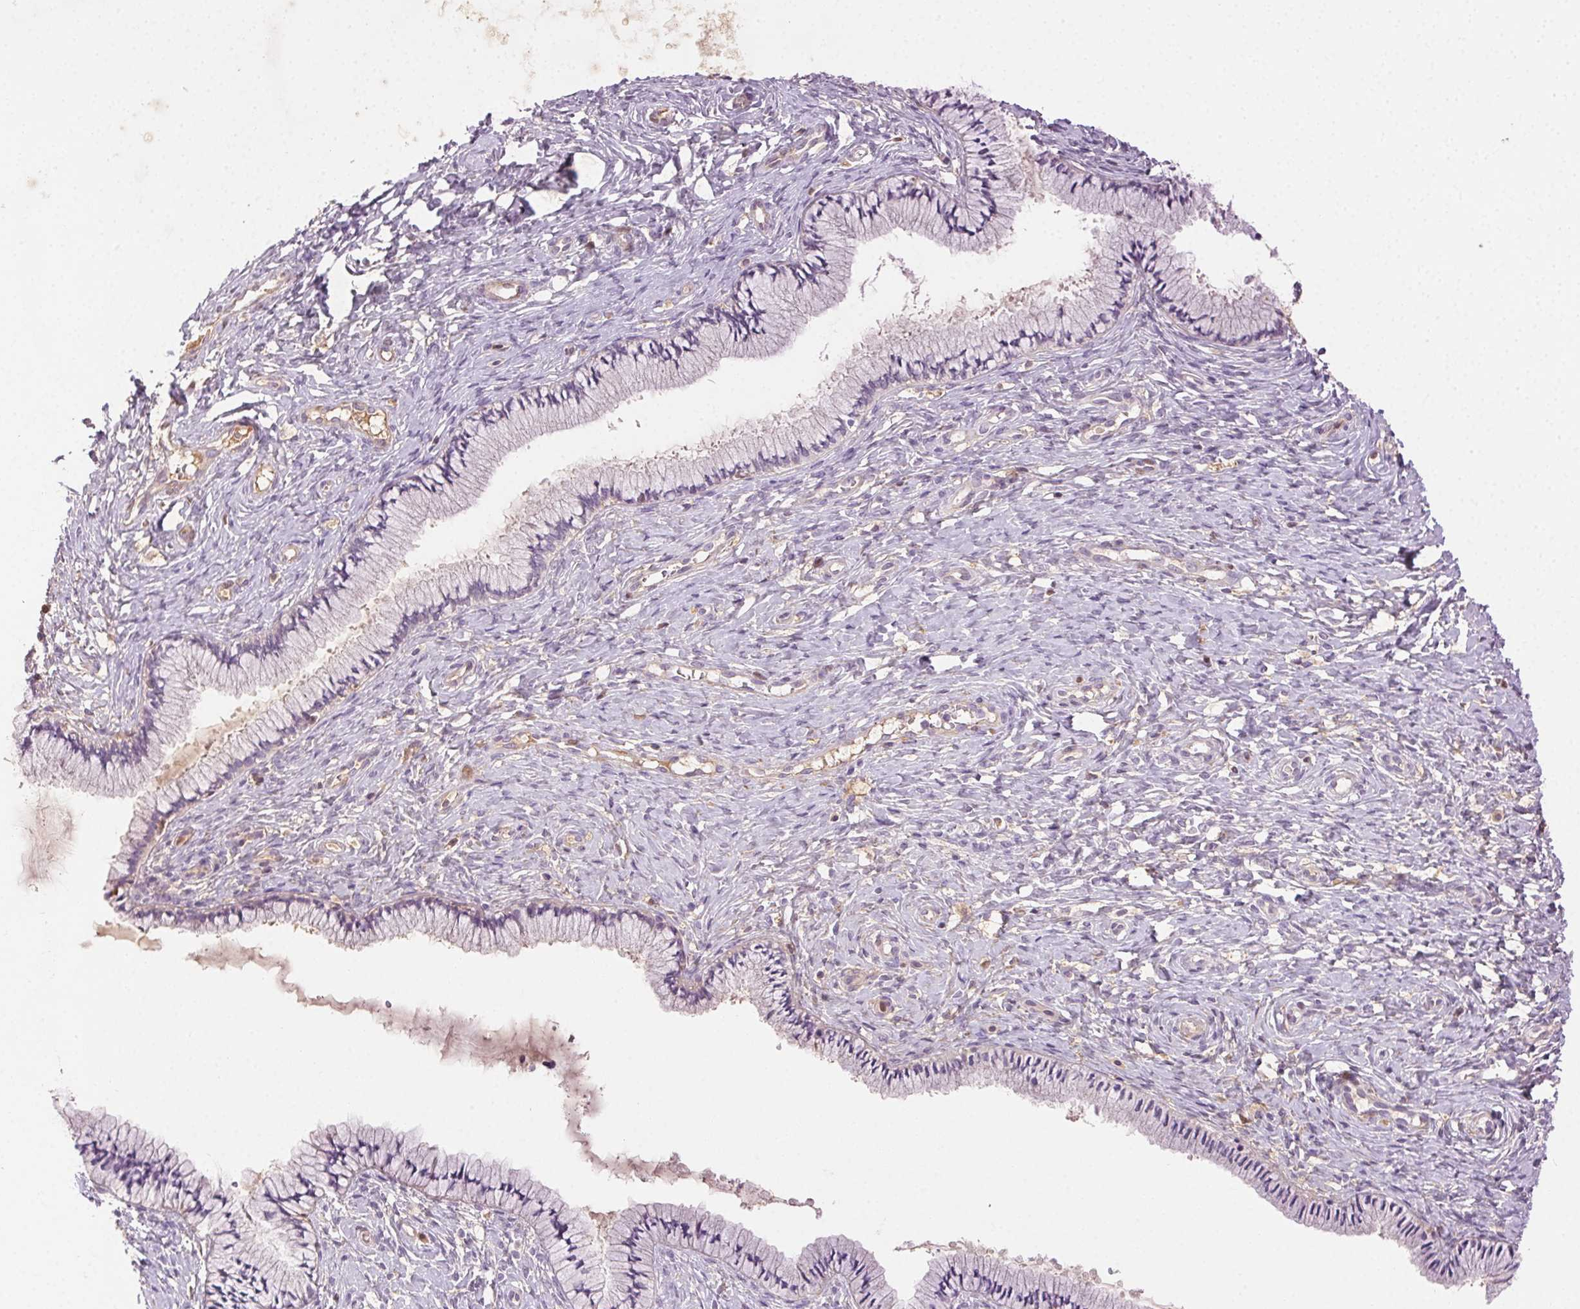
{"staining": {"intensity": "negative", "quantity": "none", "location": "none"}, "tissue": "cervix", "cell_type": "Glandular cells", "image_type": "normal", "snomed": [{"axis": "morphology", "description": "Normal tissue, NOS"}, {"axis": "topography", "description": "Cervix"}], "caption": "Unremarkable cervix was stained to show a protein in brown. There is no significant staining in glandular cells. (Stains: DAB immunohistochemistry (IHC) with hematoxylin counter stain, Microscopy: brightfield microscopy at high magnification).", "gene": "BPIFB2", "patient": {"sex": "female", "age": 37}}